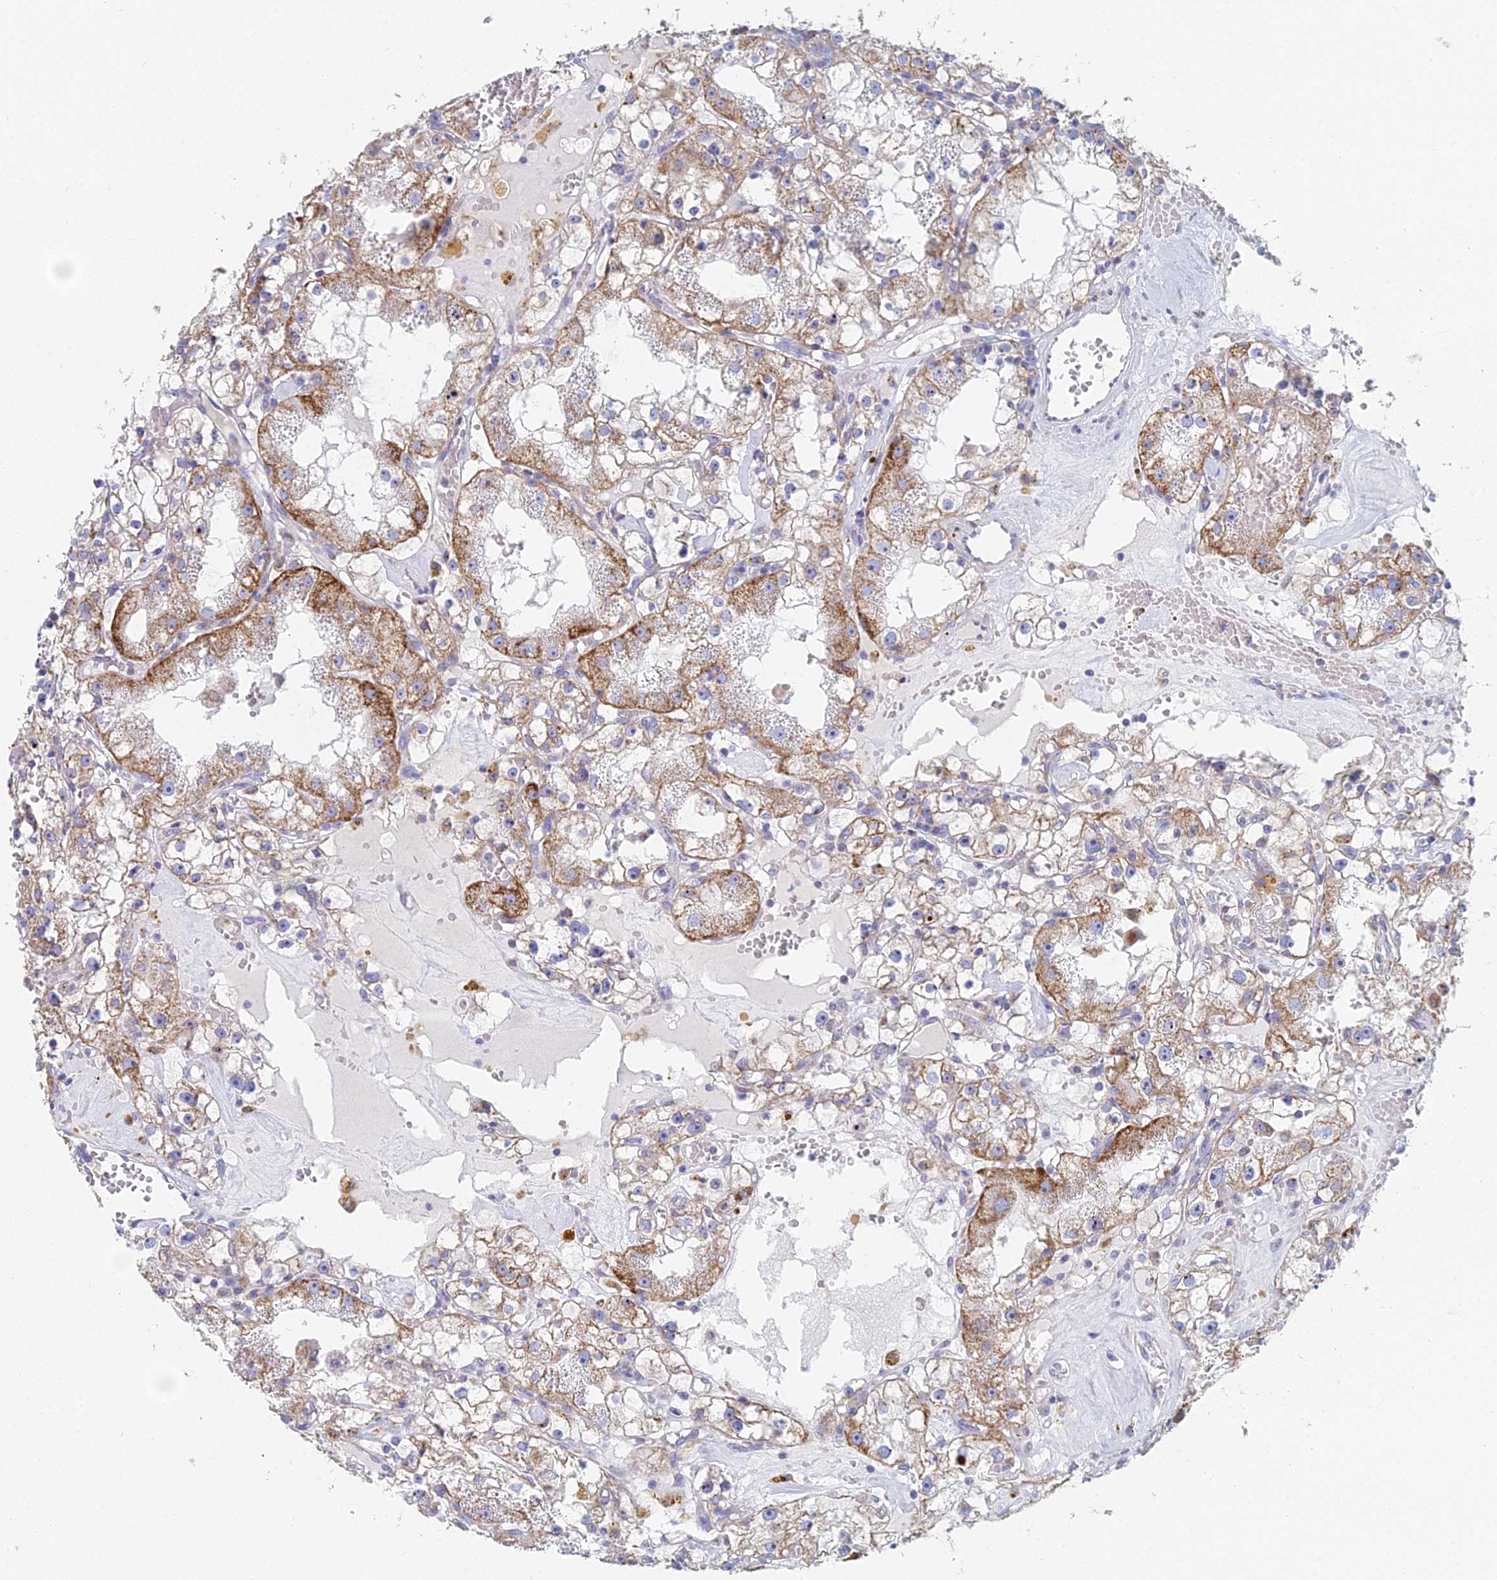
{"staining": {"intensity": "moderate", "quantity": ">75%", "location": "cytoplasmic/membranous"}, "tissue": "renal cancer", "cell_type": "Tumor cells", "image_type": "cancer", "snomed": [{"axis": "morphology", "description": "Adenocarcinoma, NOS"}, {"axis": "topography", "description": "Kidney"}], "caption": "Protein staining exhibits moderate cytoplasmic/membranous staining in about >75% of tumor cells in renal cancer. The staining was performed using DAB (3,3'-diaminobenzidine) to visualize the protein expression in brown, while the nuclei were stained in blue with hematoxylin (Magnification: 20x).", "gene": "CRACR2B", "patient": {"sex": "male", "age": 56}}